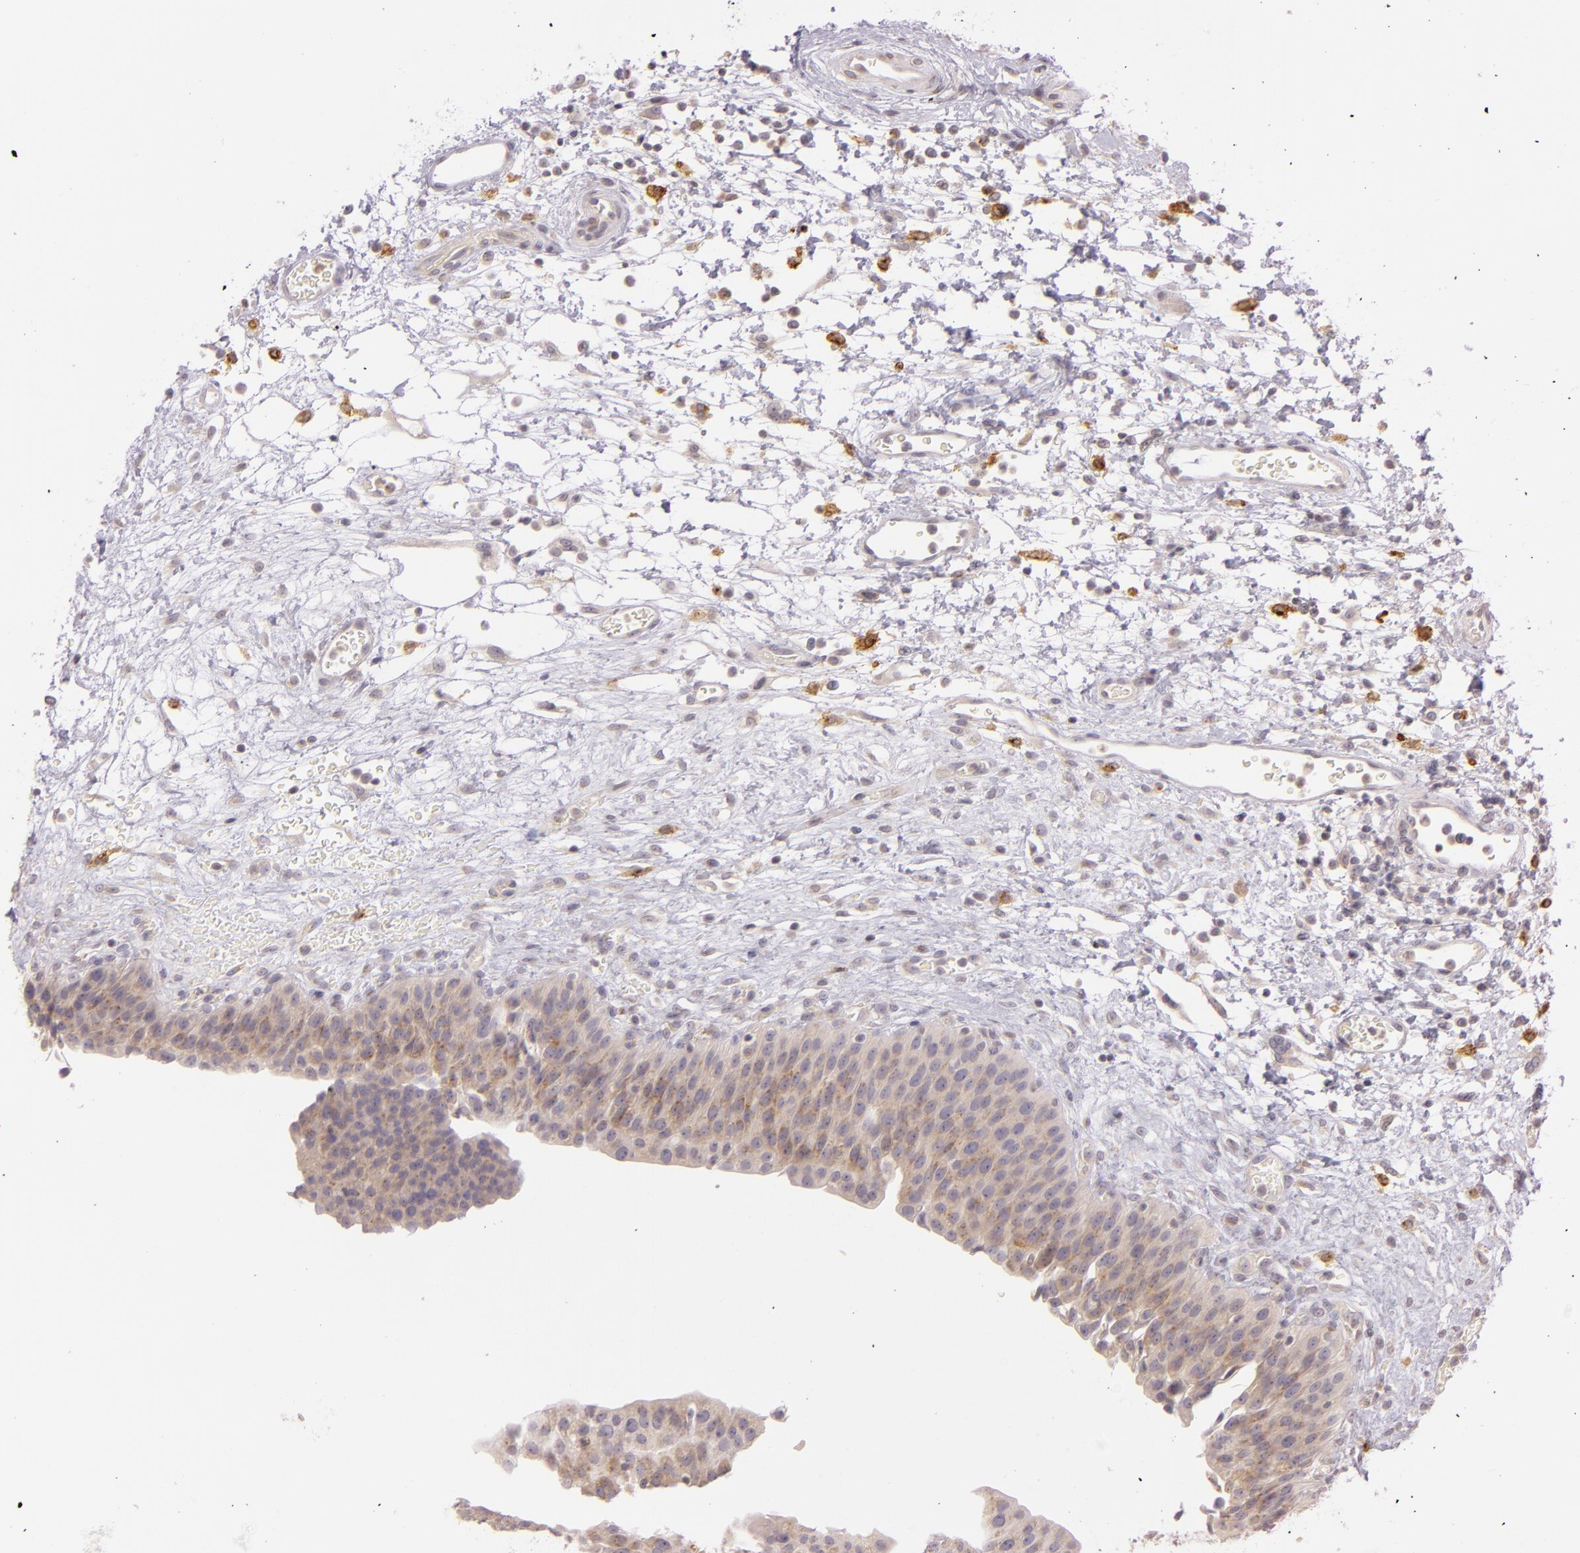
{"staining": {"intensity": "moderate", "quantity": ">75%", "location": "cytoplasmic/membranous"}, "tissue": "urinary bladder", "cell_type": "Urothelial cells", "image_type": "normal", "snomed": [{"axis": "morphology", "description": "Normal tissue, NOS"}, {"axis": "topography", "description": "Smooth muscle"}, {"axis": "topography", "description": "Urinary bladder"}], "caption": "DAB (3,3'-diaminobenzidine) immunohistochemical staining of normal urinary bladder demonstrates moderate cytoplasmic/membranous protein staining in about >75% of urothelial cells. (brown staining indicates protein expression, while blue staining denotes nuclei).", "gene": "LGMN", "patient": {"sex": "male", "age": 35}}